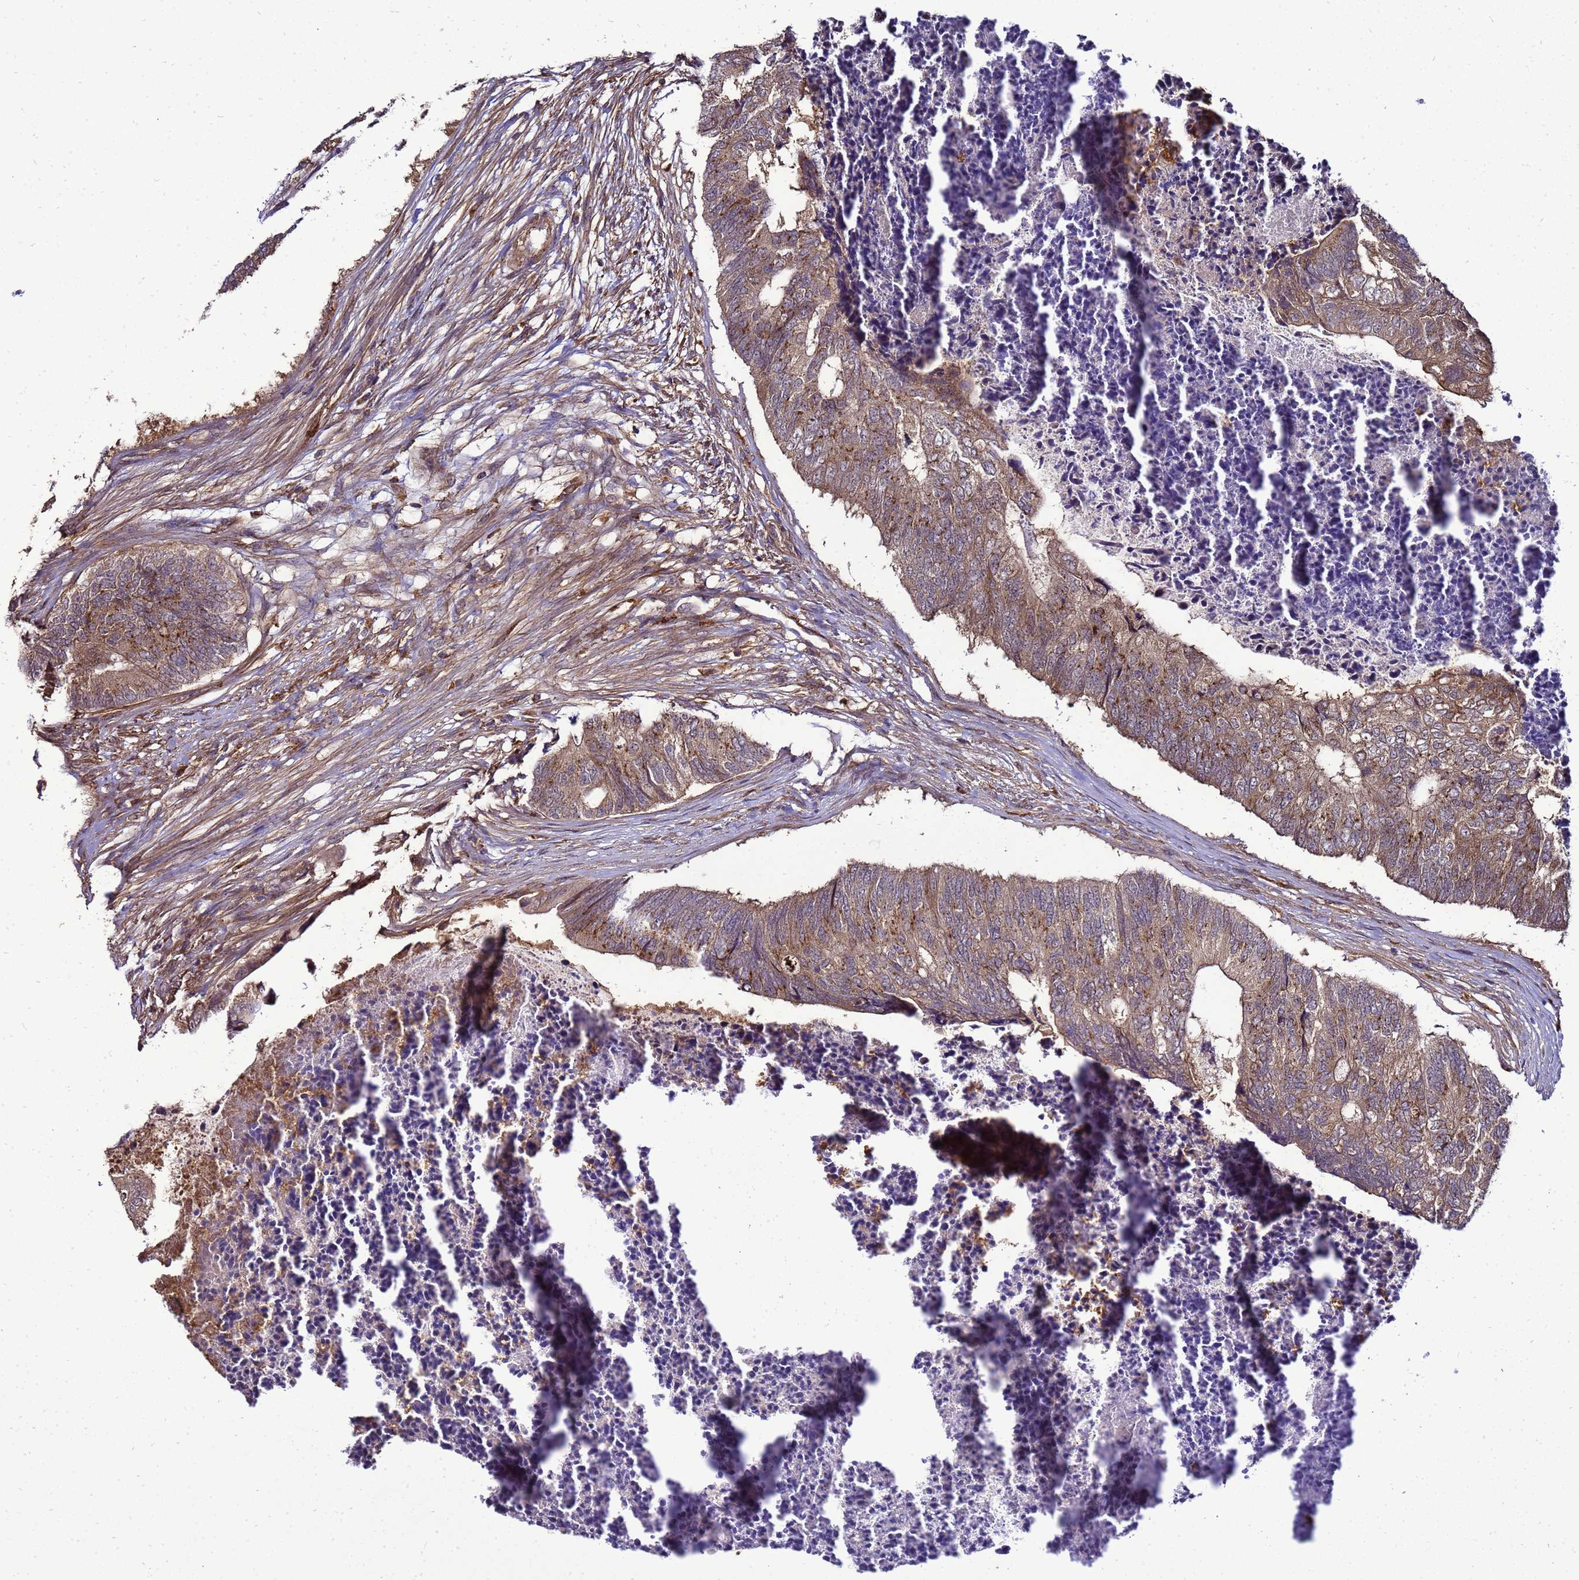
{"staining": {"intensity": "weak", "quantity": ">75%", "location": "cytoplasmic/membranous"}, "tissue": "colorectal cancer", "cell_type": "Tumor cells", "image_type": "cancer", "snomed": [{"axis": "morphology", "description": "Adenocarcinoma, NOS"}, {"axis": "topography", "description": "Colon"}], "caption": "Immunohistochemistry (DAB (3,3'-diaminobenzidine)) staining of human colorectal adenocarcinoma shows weak cytoplasmic/membranous protein expression in about >75% of tumor cells. (brown staining indicates protein expression, while blue staining denotes nuclei).", "gene": "TRABD", "patient": {"sex": "female", "age": 67}}